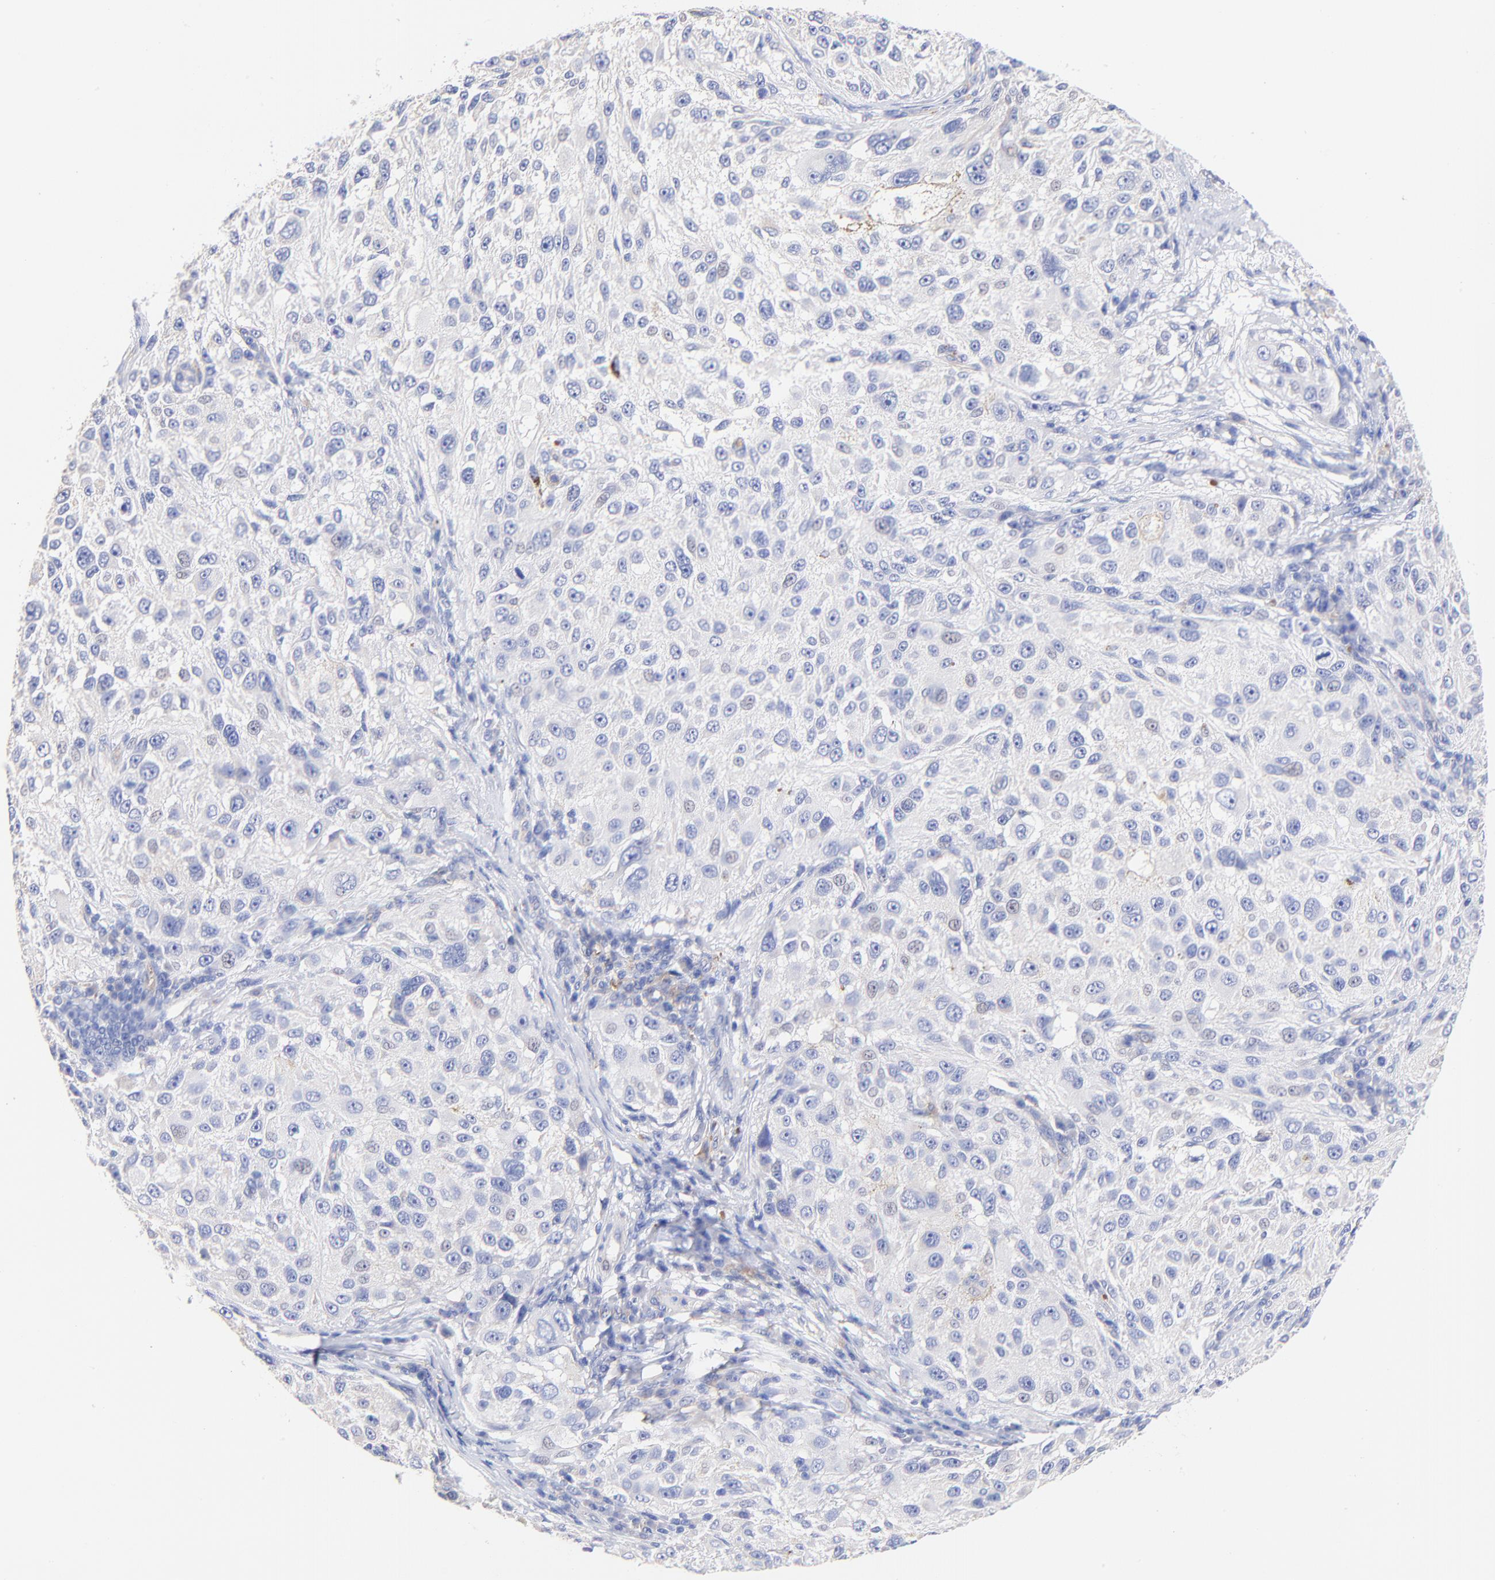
{"staining": {"intensity": "negative", "quantity": "none", "location": "none"}, "tissue": "melanoma", "cell_type": "Tumor cells", "image_type": "cancer", "snomed": [{"axis": "morphology", "description": "Necrosis, NOS"}, {"axis": "morphology", "description": "Malignant melanoma, NOS"}, {"axis": "topography", "description": "Skin"}], "caption": "Immunohistochemistry (IHC) of melanoma displays no staining in tumor cells.", "gene": "SLC44A2", "patient": {"sex": "female", "age": 87}}